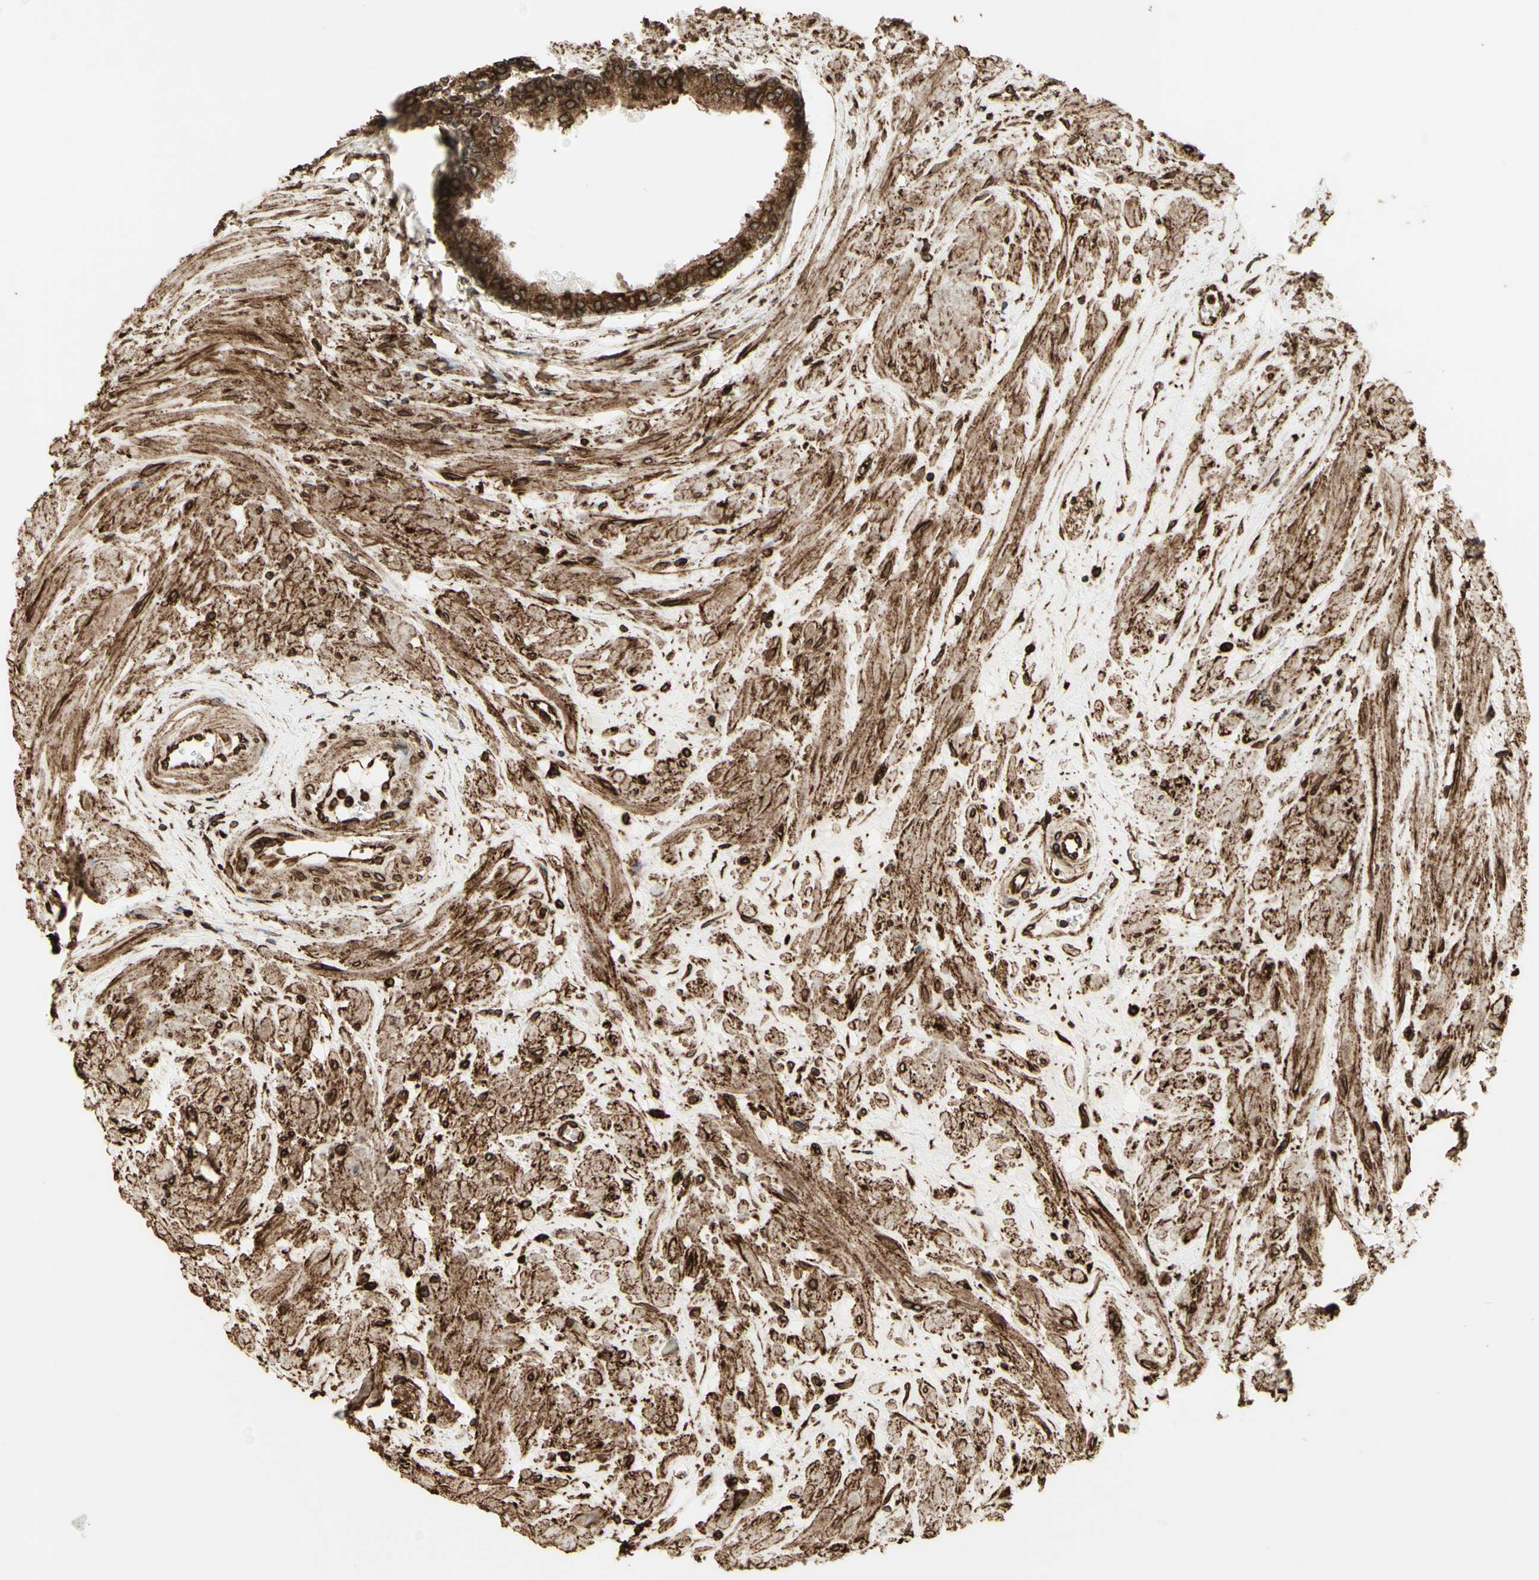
{"staining": {"intensity": "strong", "quantity": ">75%", "location": "cytoplasmic/membranous"}, "tissue": "prostate", "cell_type": "Glandular cells", "image_type": "normal", "snomed": [{"axis": "morphology", "description": "Normal tissue, NOS"}, {"axis": "topography", "description": "Prostate"}, {"axis": "topography", "description": "Seminal veicle"}], "caption": "Prostate stained with DAB (3,3'-diaminobenzidine) IHC reveals high levels of strong cytoplasmic/membranous expression in approximately >75% of glandular cells. (IHC, brightfield microscopy, high magnification).", "gene": "CANX", "patient": {"sex": "male", "age": 60}}